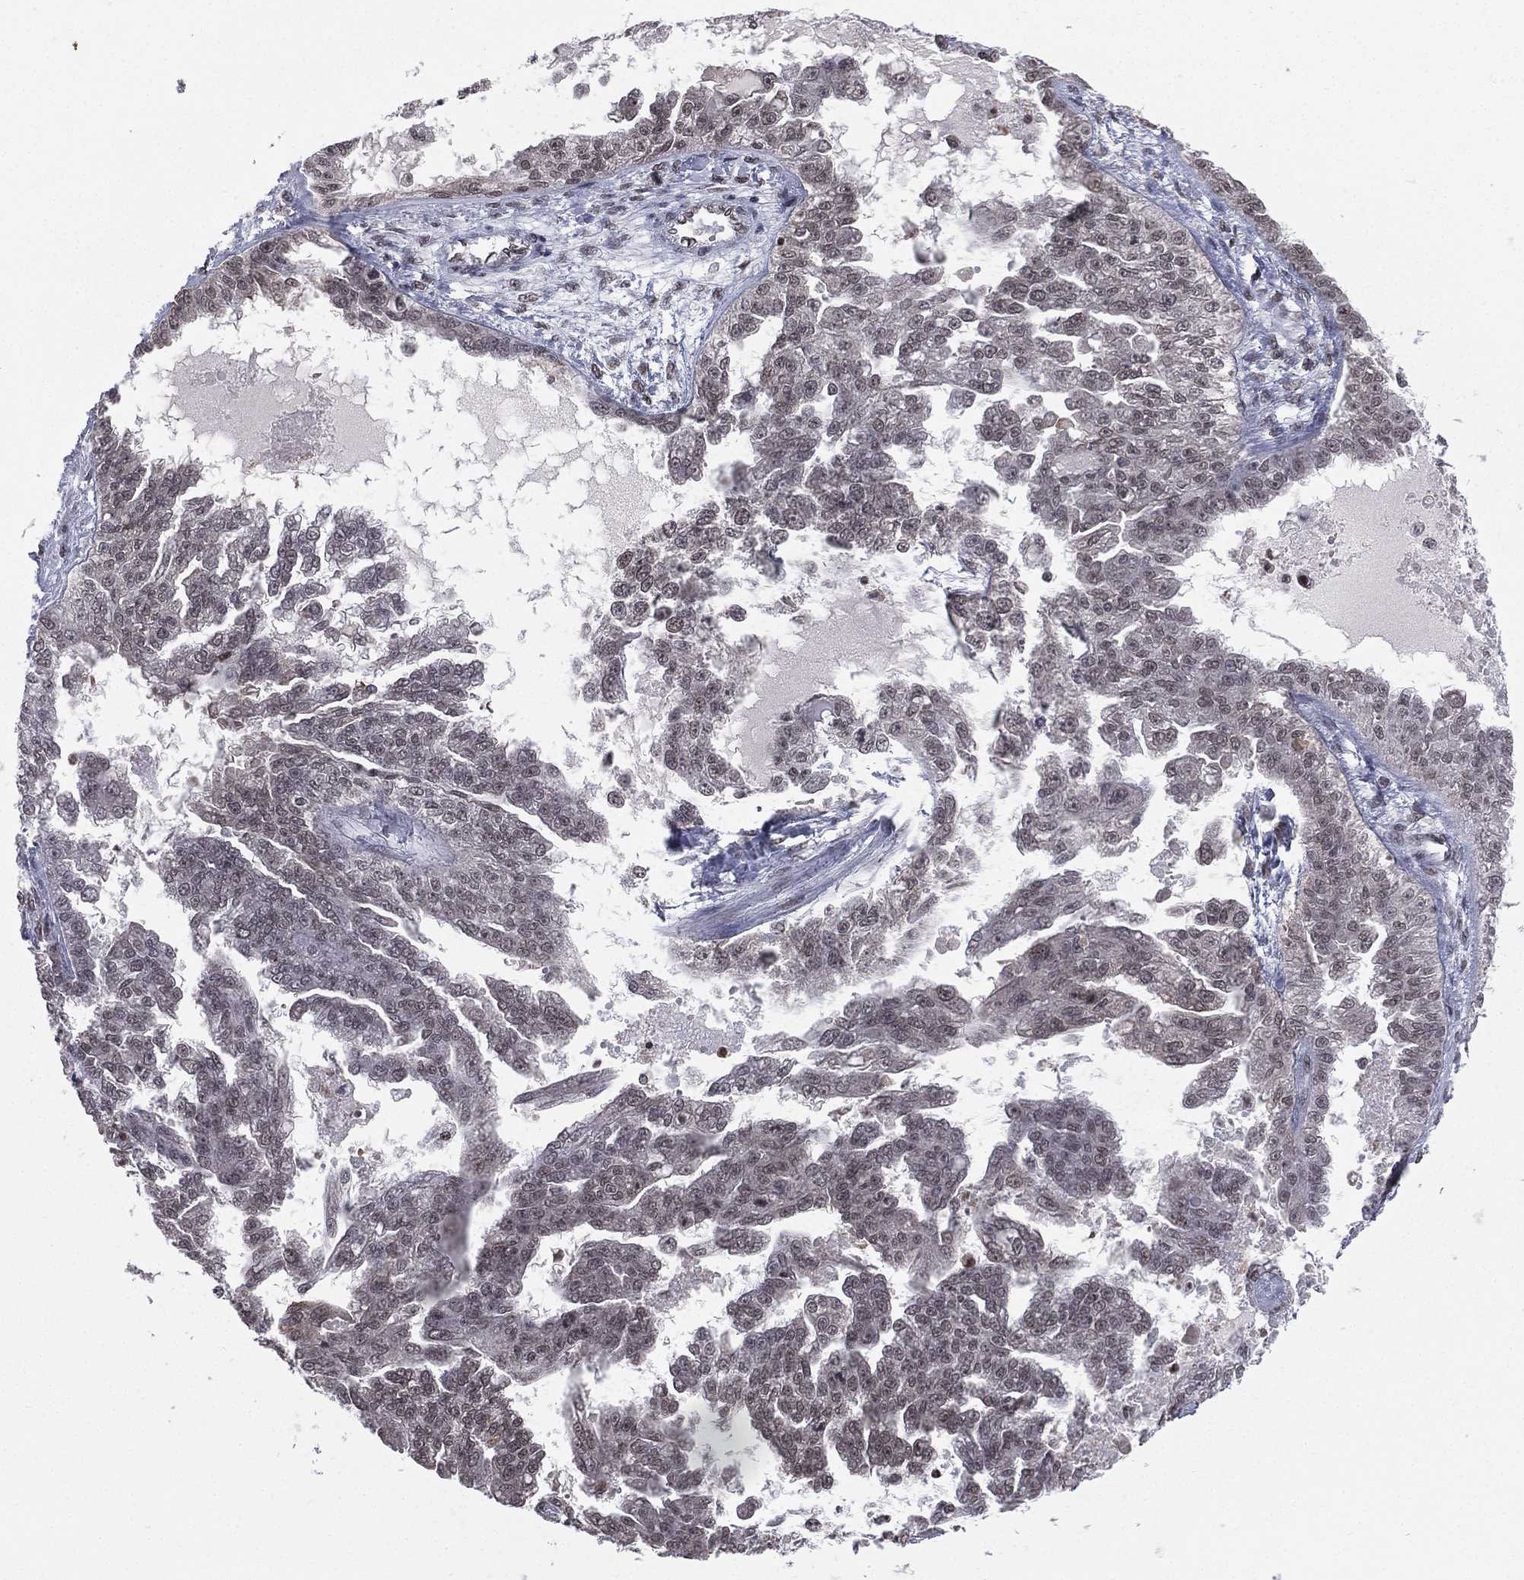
{"staining": {"intensity": "negative", "quantity": "none", "location": "none"}, "tissue": "ovarian cancer", "cell_type": "Tumor cells", "image_type": "cancer", "snomed": [{"axis": "morphology", "description": "Cystadenocarcinoma, serous, NOS"}, {"axis": "topography", "description": "Ovary"}], "caption": "Photomicrograph shows no protein positivity in tumor cells of ovarian cancer (serous cystadenocarcinoma) tissue. (Stains: DAB immunohistochemistry with hematoxylin counter stain, Microscopy: brightfield microscopy at high magnification).", "gene": "RFX7", "patient": {"sex": "female", "age": 58}}